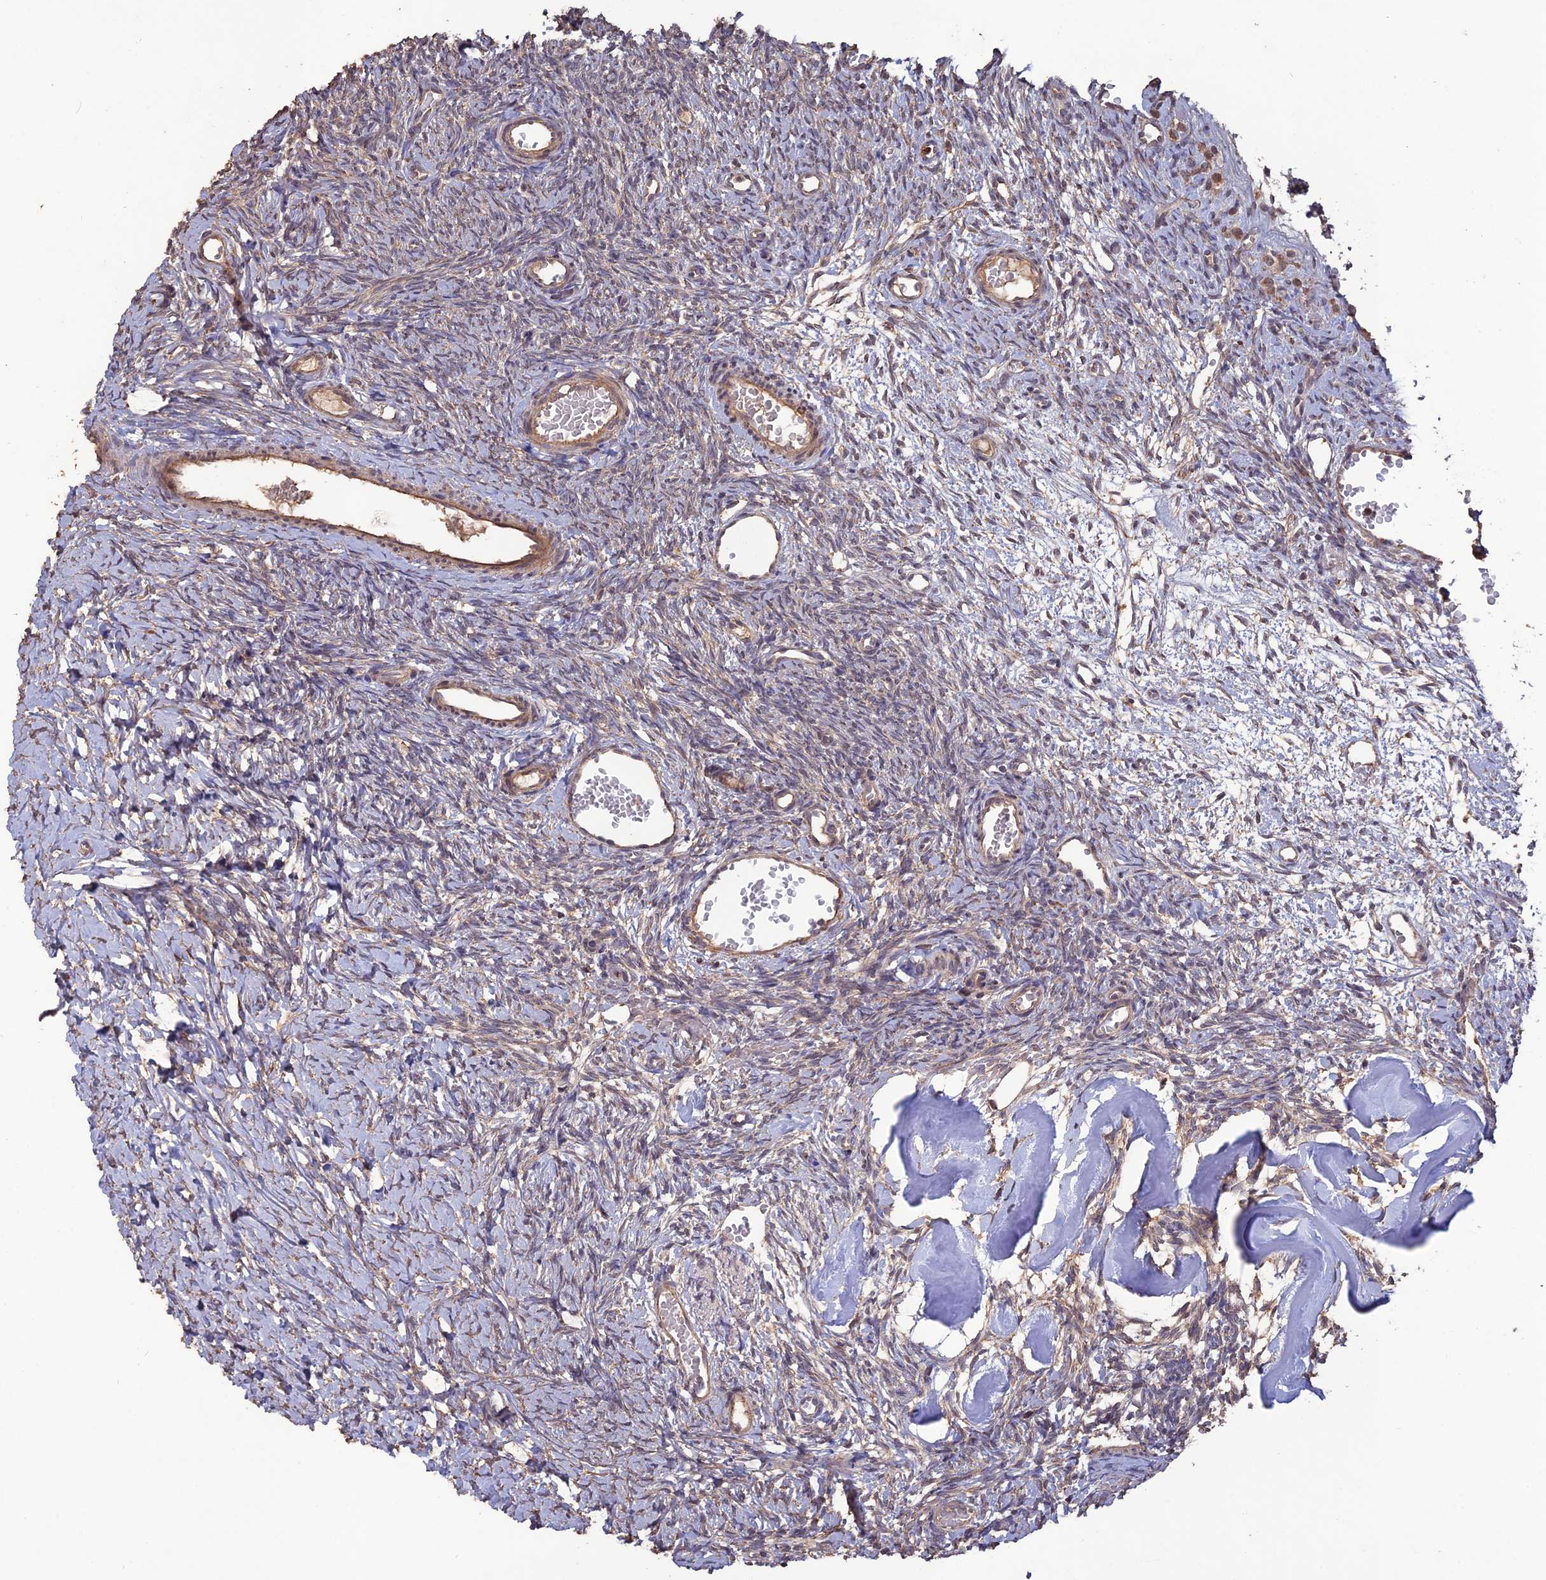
{"staining": {"intensity": "moderate", "quantity": ">75%", "location": "cytoplasmic/membranous"}, "tissue": "ovary", "cell_type": "Follicle cells", "image_type": "normal", "snomed": [{"axis": "morphology", "description": "Normal tissue, NOS"}, {"axis": "topography", "description": "Ovary"}], "caption": "Immunohistochemical staining of benign human ovary displays moderate cytoplasmic/membranous protein positivity in approximately >75% of follicle cells. (DAB IHC with brightfield microscopy, high magnification).", "gene": "LAYN", "patient": {"sex": "female", "age": 39}}